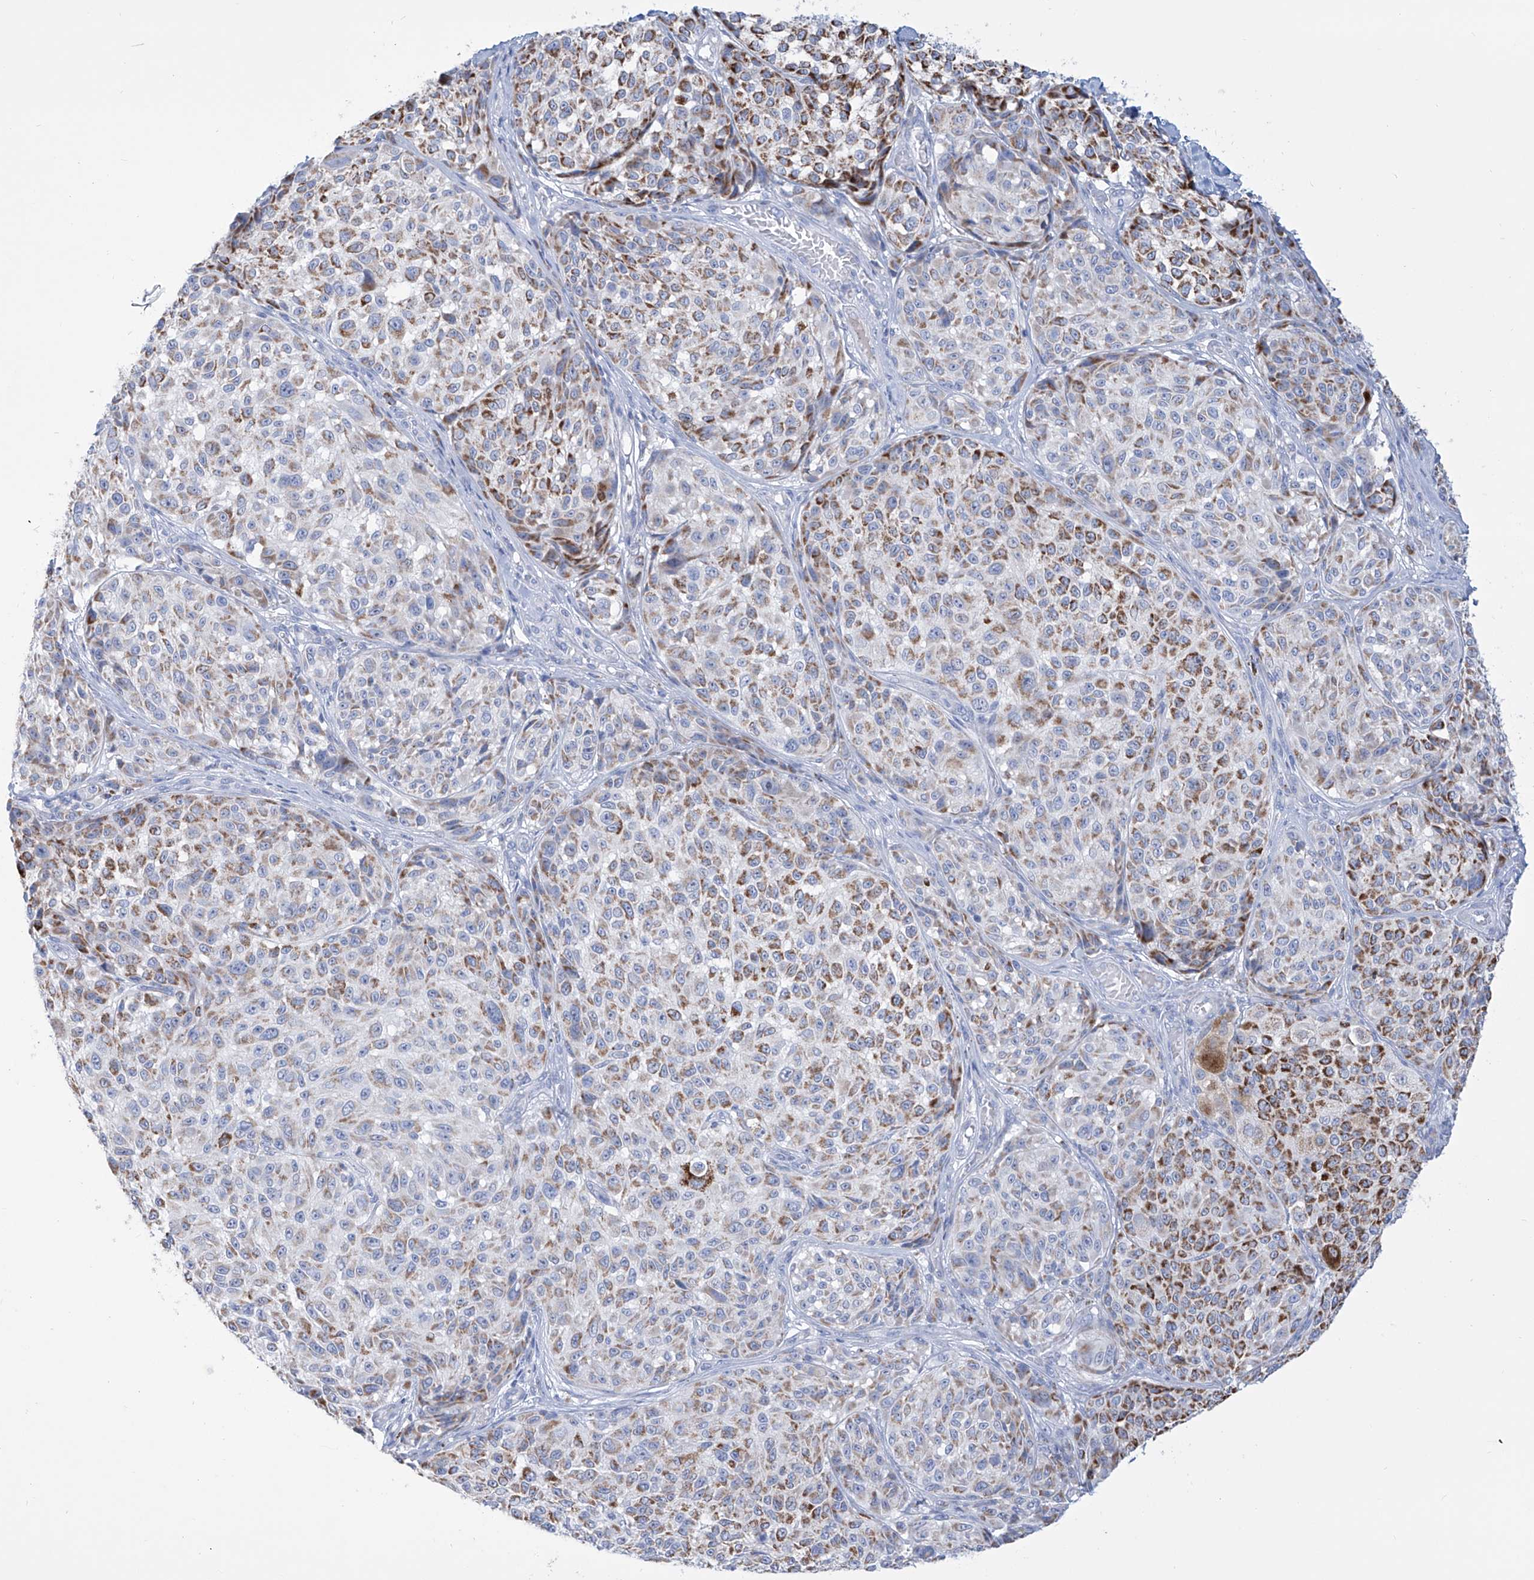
{"staining": {"intensity": "strong", "quantity": "25%-75%", "location": "cytoplasmic/membranous"}, "tissue": "melanoma", "cell_type": "Tumor cells", "image_type": "cancer", "snomed": [{"axis": "morphology", "description": "Malignant melanoma, NOS"}, {"axis": "topography", "description": "Skin"}], "caption": "Malignant melanoma stained with DAB (3,3'-diaminobenzidine) IHC shows high levels of strong cytoplasmic/membranous expression in about 25%-75% of tumor cells.", "gene": "ALDH6A1", "patient": {"sex": "male", "age": 83}}